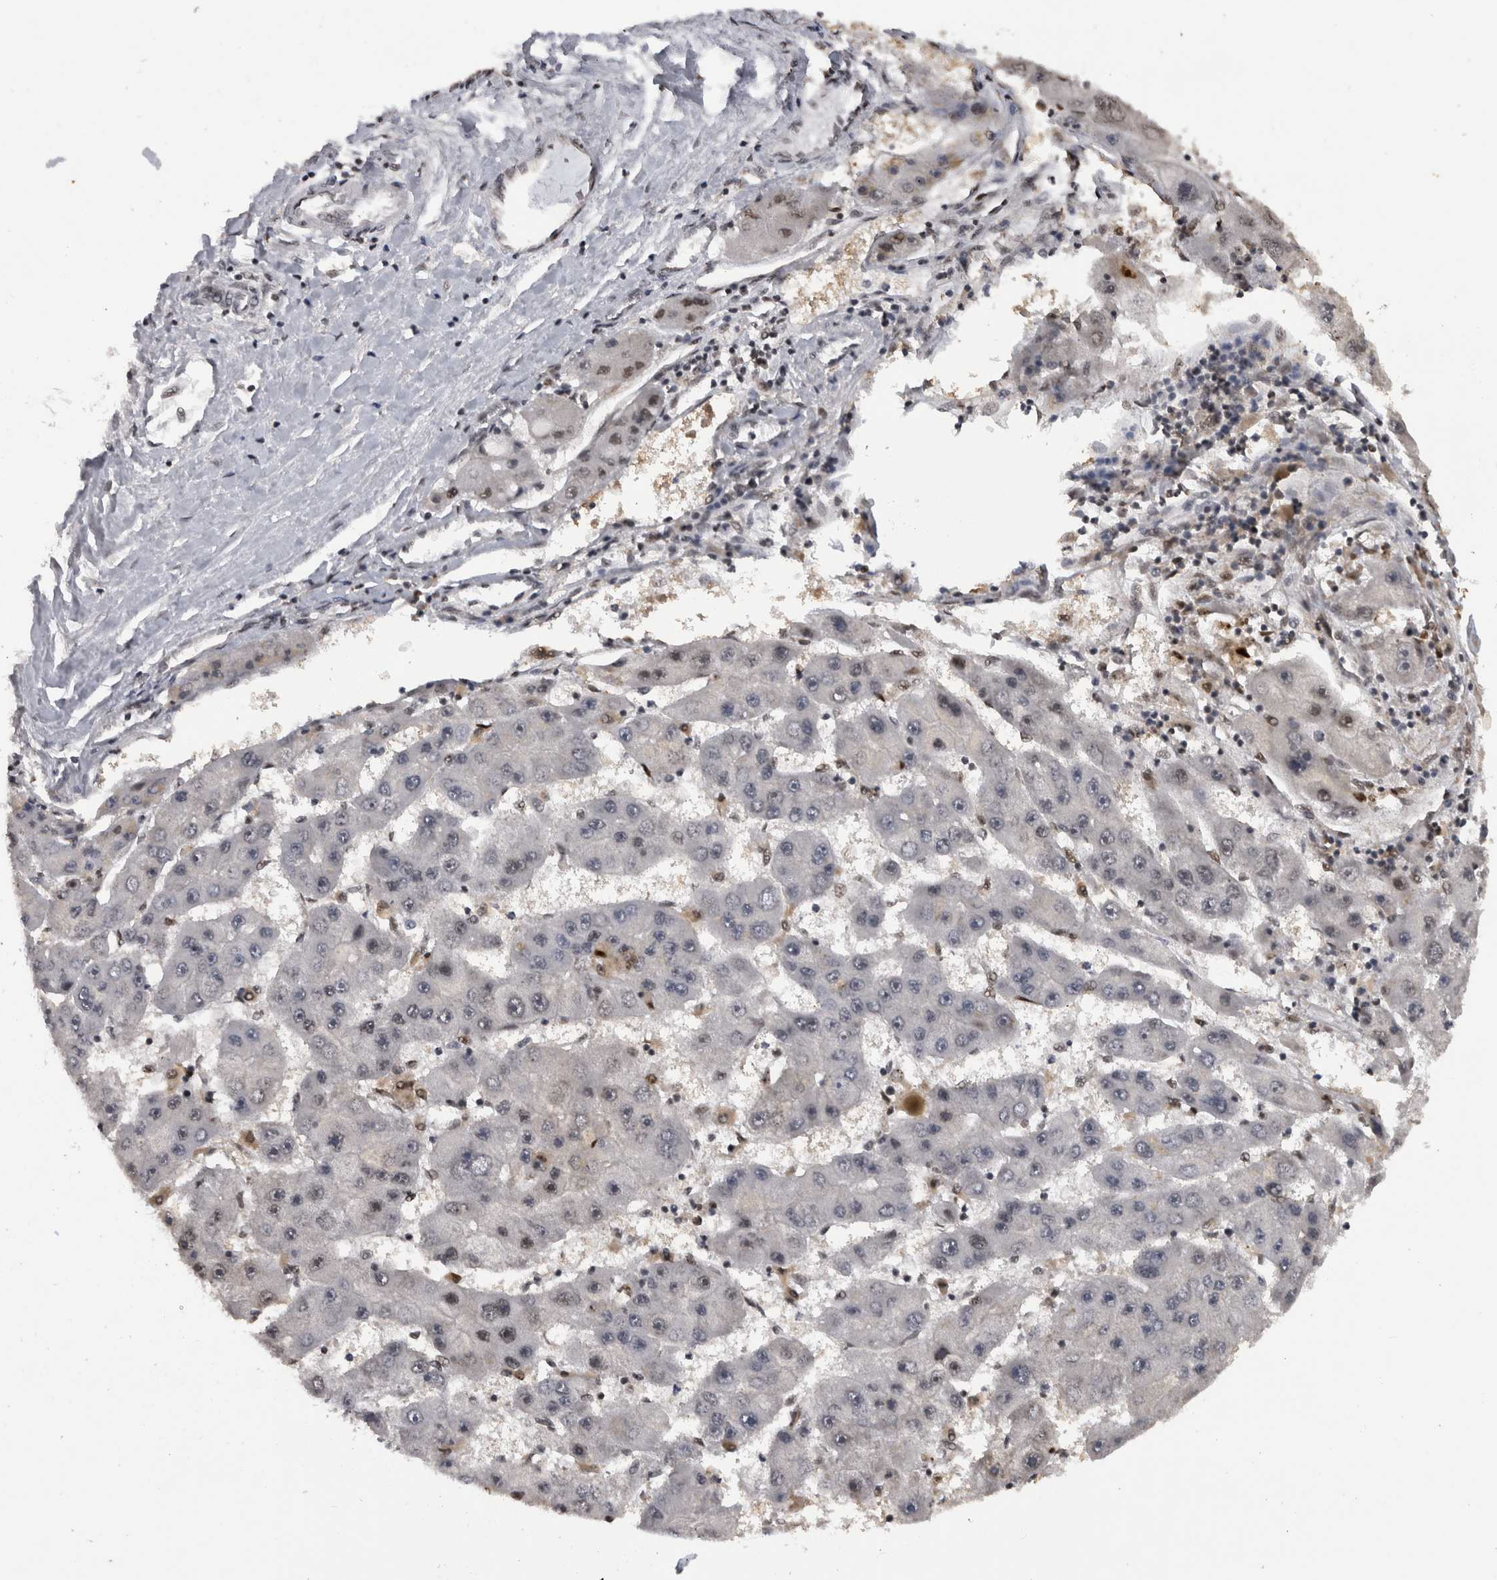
{"staining": {"intensity": "weak", "quantity": "<25%", "location": "nuclear"}, "tissue": "liver cancer", "cell_type": "Tumor cells", "image_type": "cancer", "snomed": [{"axis": "morphology", "description": "Carcinoma, Hepatocellular, NOS"}, {"axis": "topography", "description": "Liver"}], "caption": "The histopathology image reveals no significant staining in tumor cells of liver cancer.", "gene": "ZSCAN2", "patient": {"sex": "female", "age": 61}}